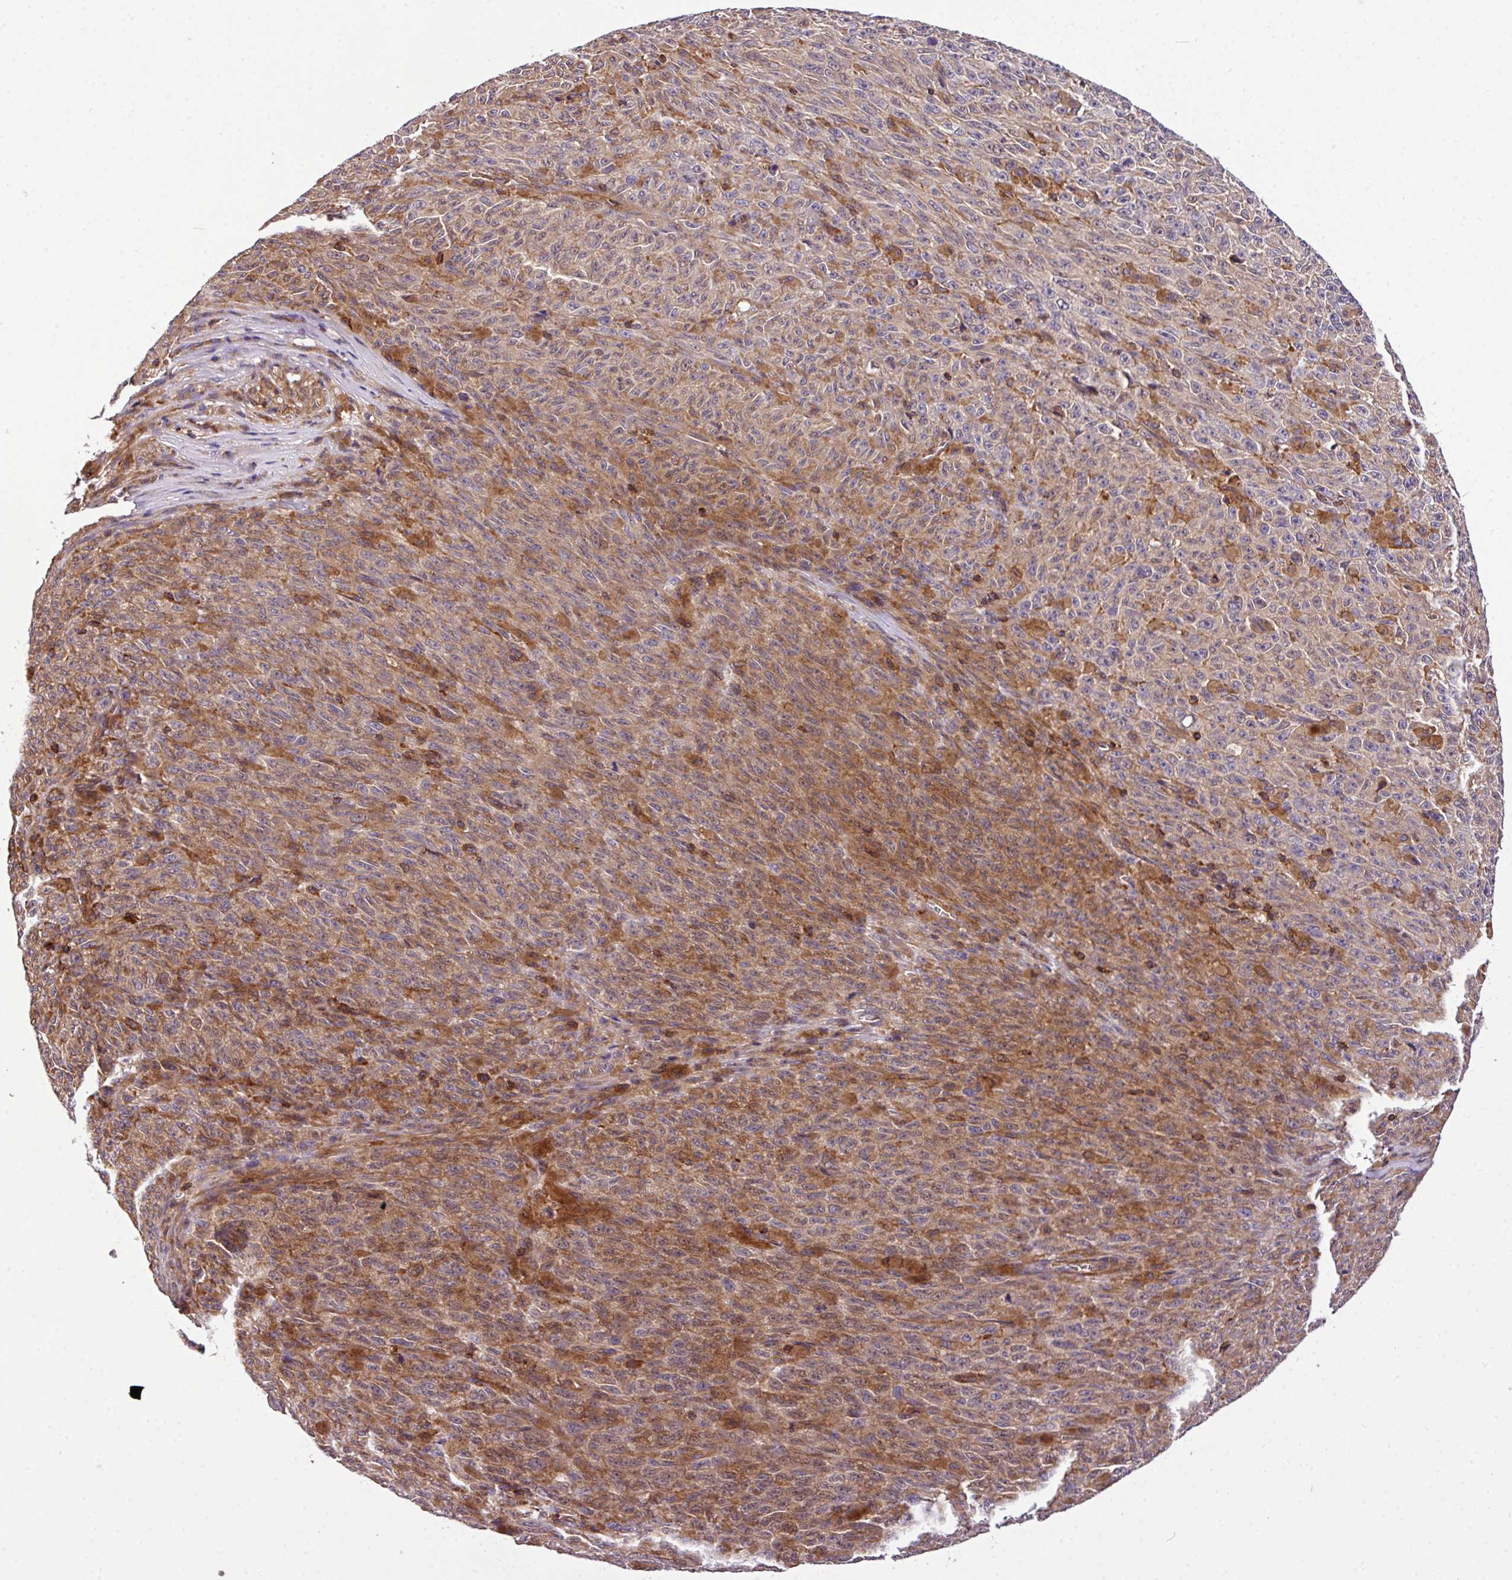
{"staining": {"intensity": "moderate", "quantity": ">75%", "location": "cytoplasmic/membranous"}, "tissue": "melanoma", "cell_type": "Tumor cells", "image_type": "cancer", "snomed": [{"axis": "morphology", "description": "Malignant melanoma, NOS"}, {"axis": "topography", "description": "Skin"}], "caption": "Protein staining exhibits moderate cytoplasmic/membranous positivity in approximately >75% of tumor cells in malignant melanoma.", "gene": "CASS4", "patient": {"sex": "female", "age": 82}}